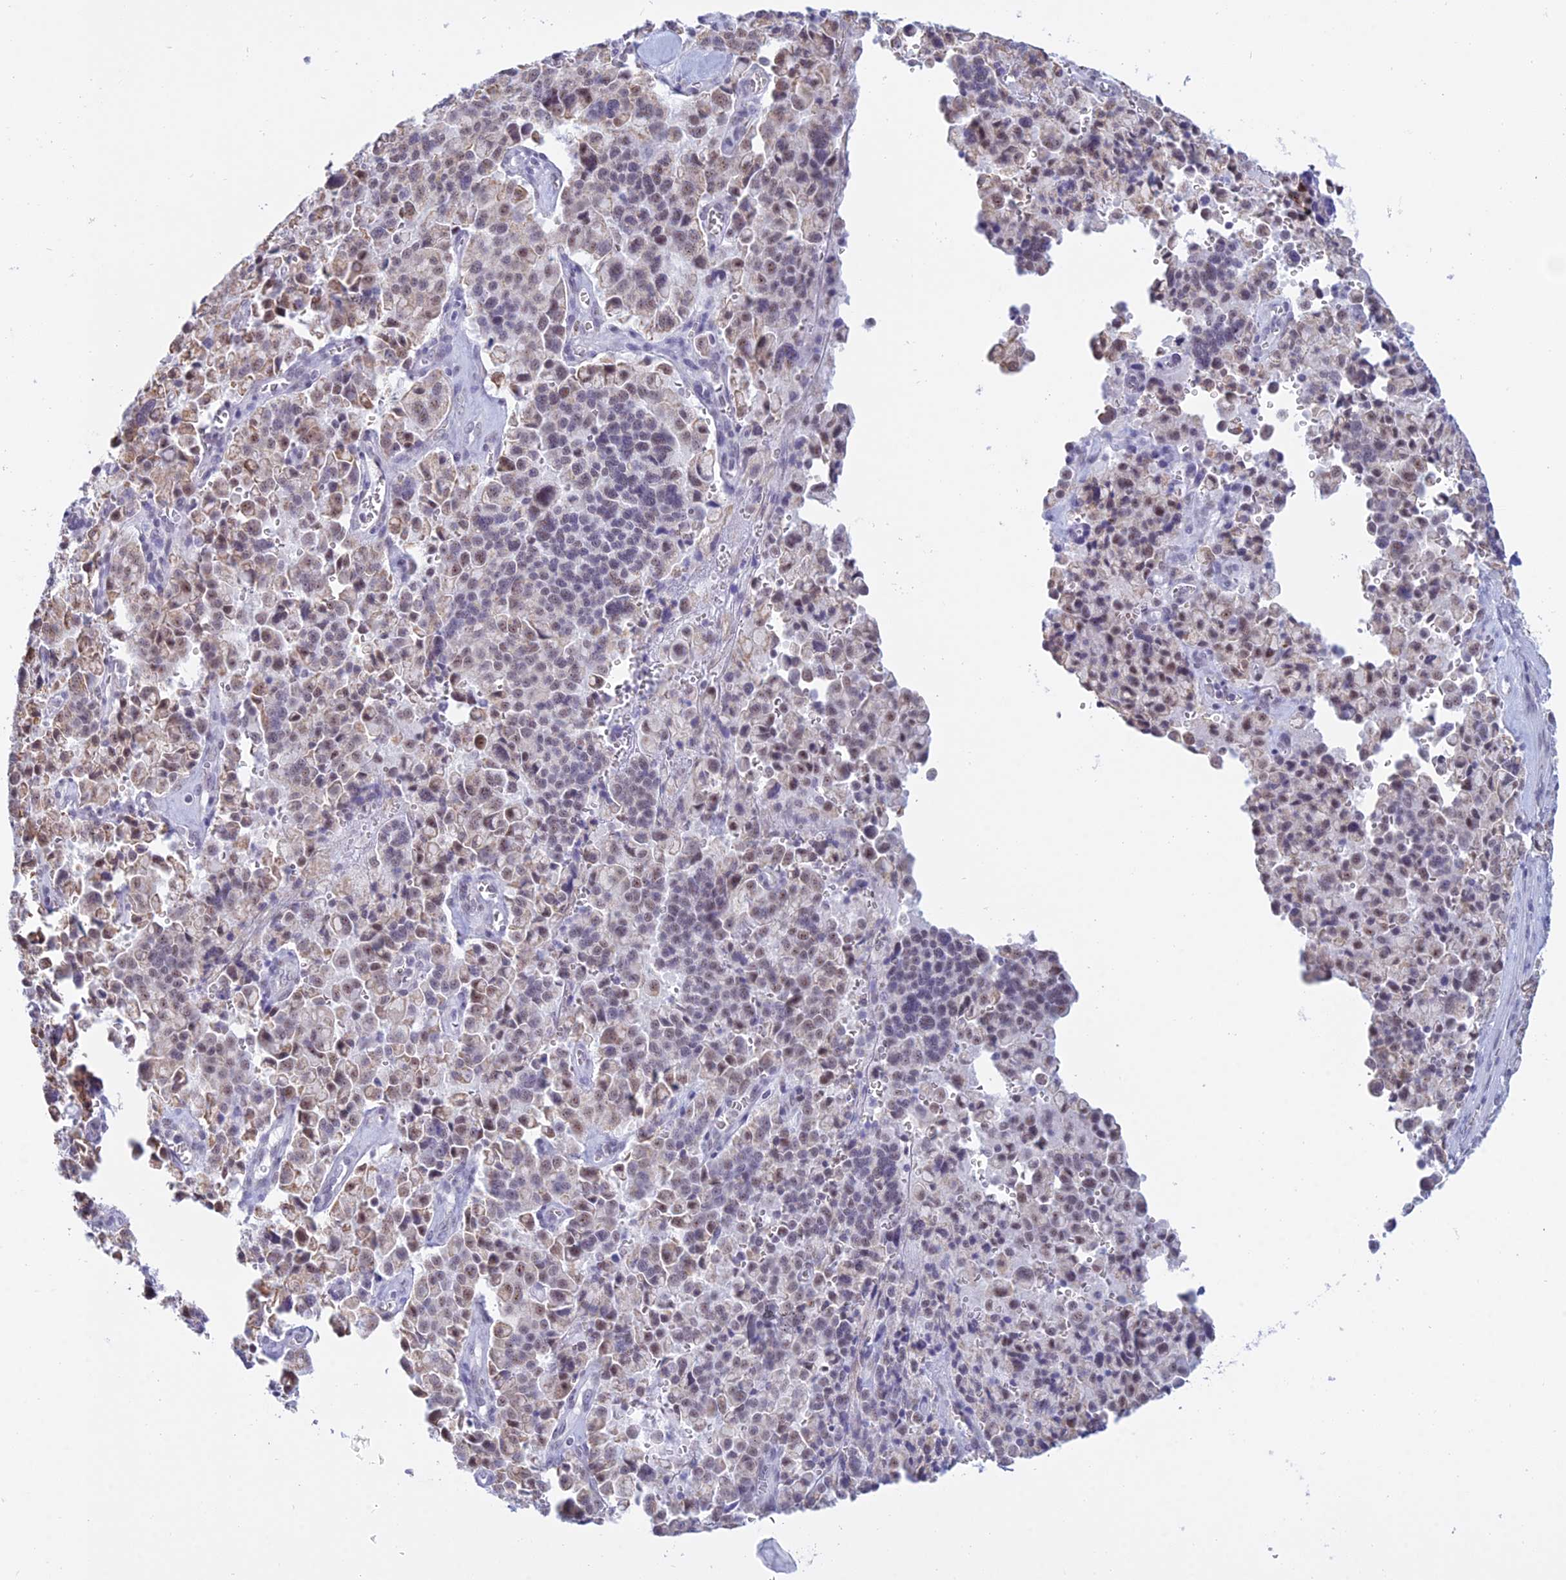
{"staining": {"intensity": "weak", "quantity": "25%-75%", "location": "nuclear"}, "tissue": "pancreatic cancer", "cell_type": "Tumor cells", "image_type": "cancer", "snomed": [{"axis": "morphology", "description": "Adenocarcinoma, NOS"}, {"axis": "topography", "description": "Pancreas"}], "caption": "A photomicrograph of human pancreatic cancer (adenocarcinoma) stained for a protein shows weak nuclear brown staining in tumor cells.", "gene": "KLF14", "patient": {"sex": "male", "age": 65}}